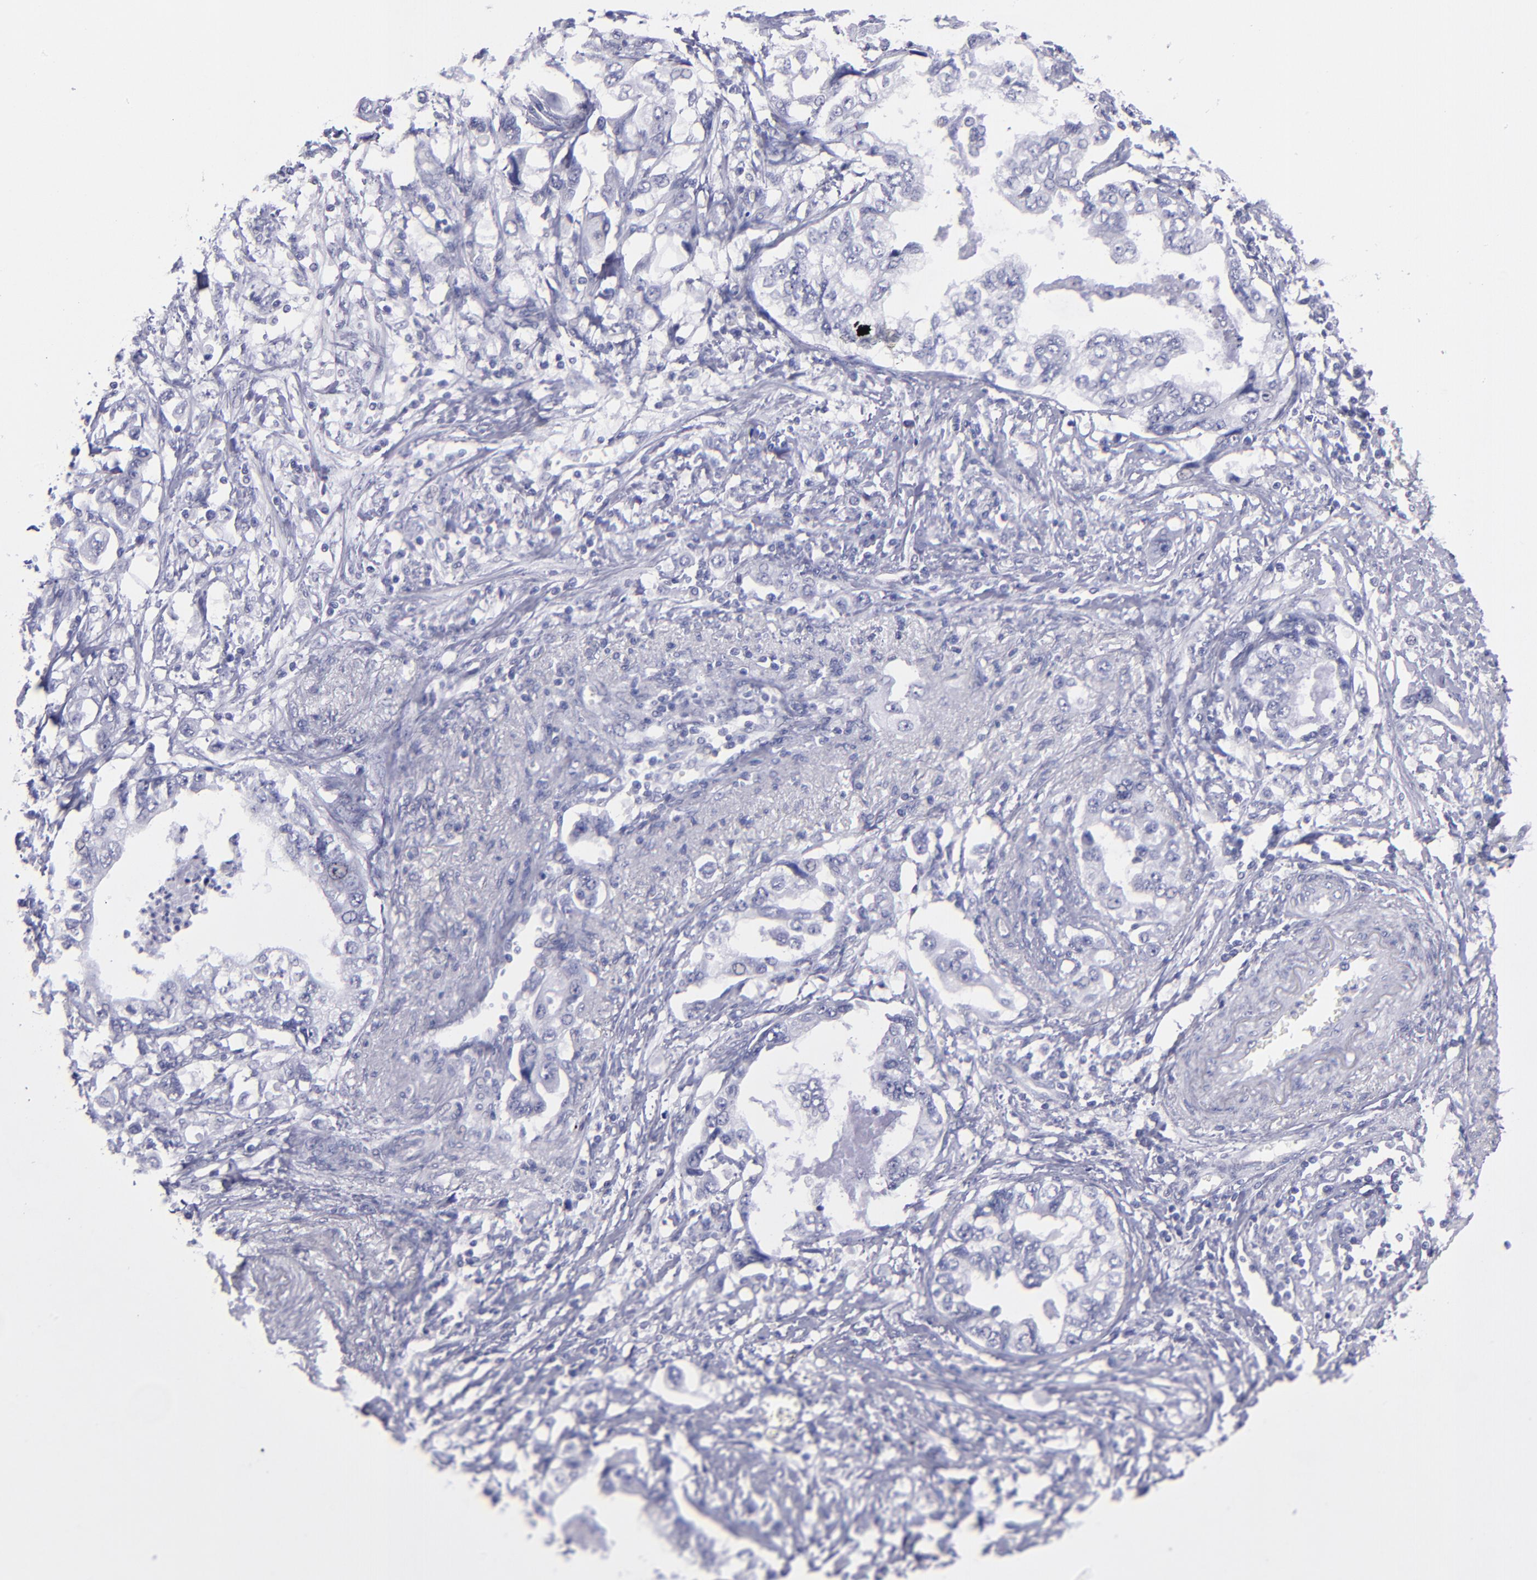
{"staining": {"intensity": "negative", "quantity": "none", "location": "none"}, "tissue": "stomach cancer", "cell_type": "Tumor cells", "image_type": "cancer", "snomed": [{"axis": "morphology", "description": "Adenocarcinoma, NOS"}, {"axis": "topography", "description": "Pancreas"}, {"axis": "topography", "description": "Stomach, upper"}], "caption": "Tumor cells show no significant protein staining in stomach cancer (adenocarcinoma).", "gene": "MB", "patient": {"sex": "male", "age": 77}}